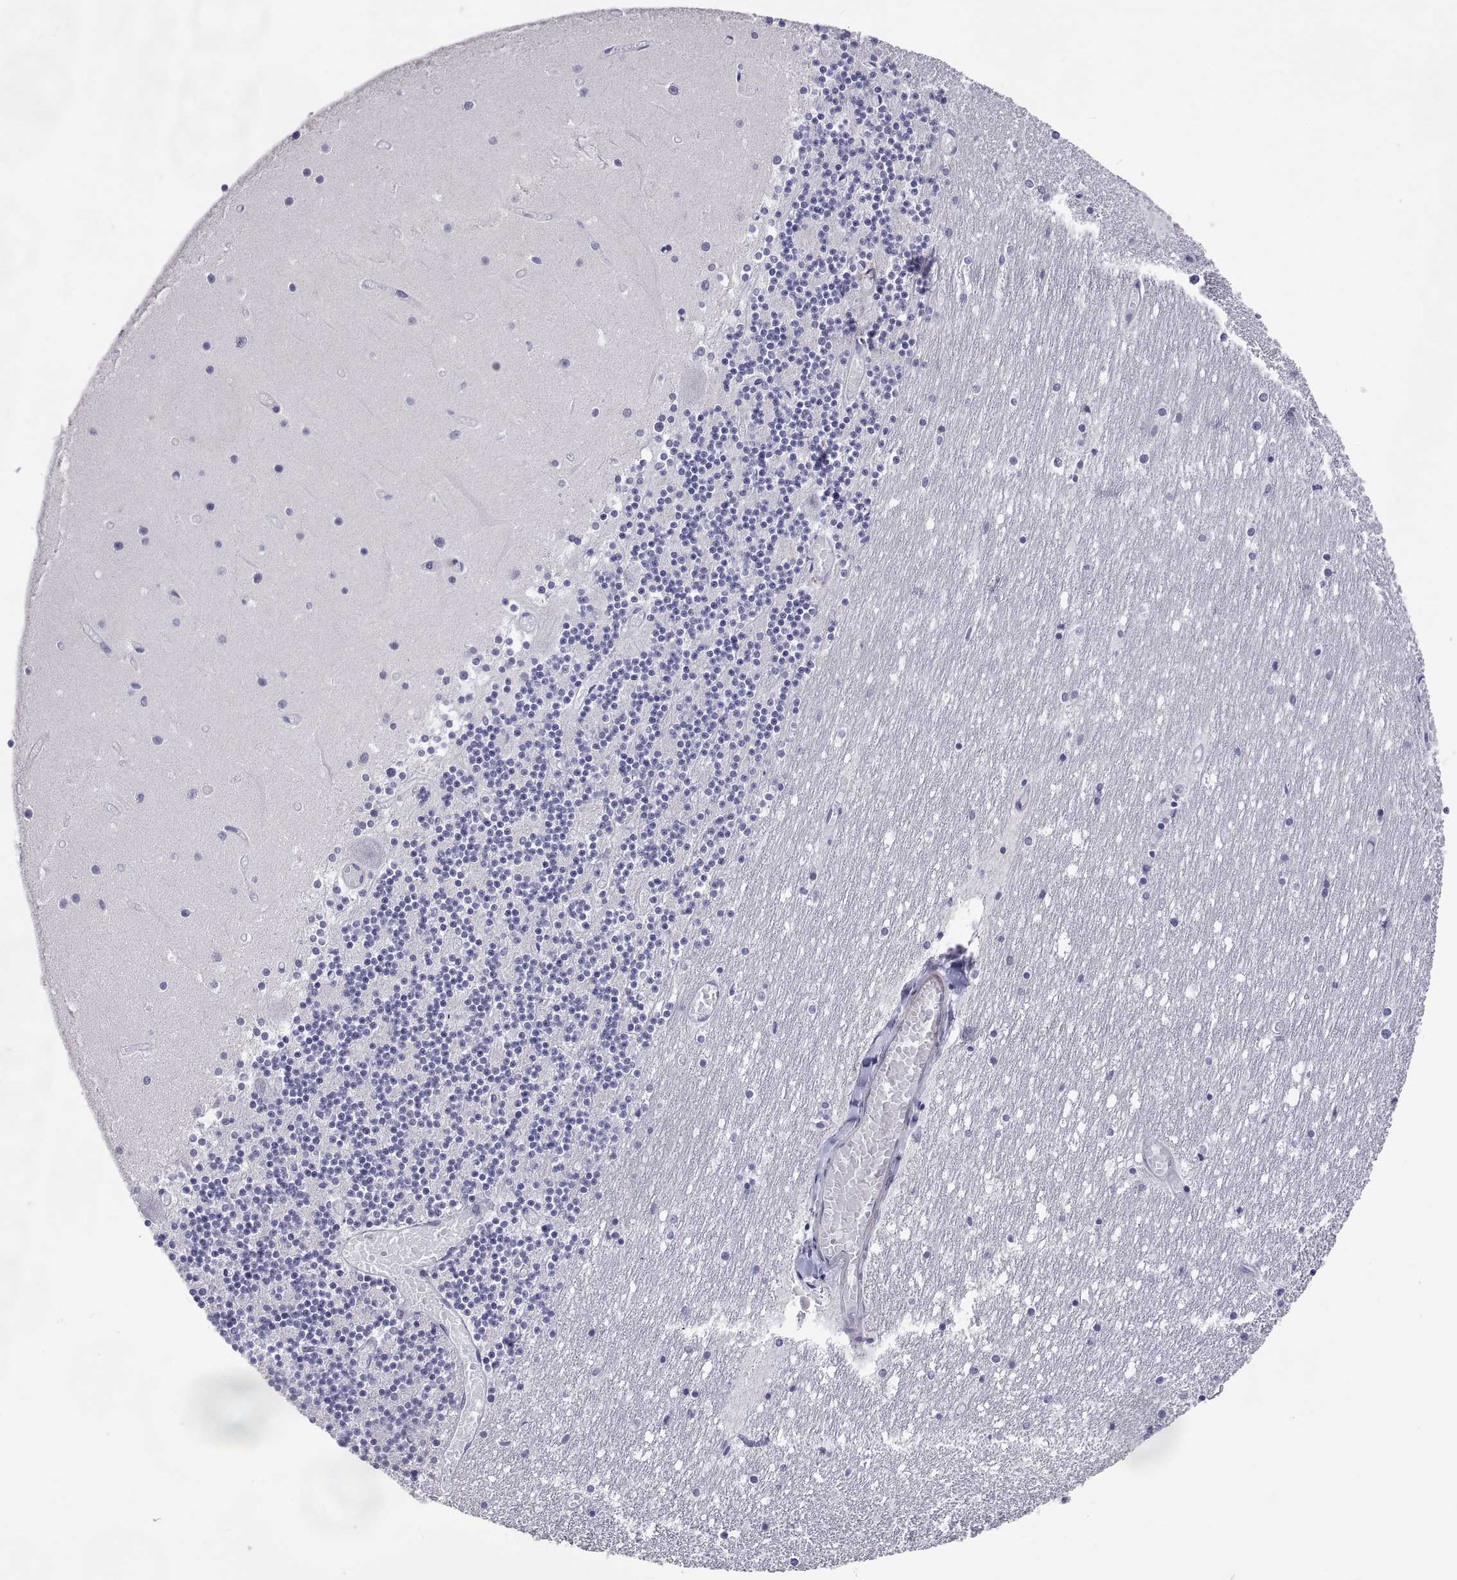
{"staining": {"intensity": "negative", "quantity": "none", "location": "none"}, "tissue": "cerebellum", "cell_type": "Cells in granular layer", "image_type": "normal", "snomed": [{"axis": "morphology", "description": "Normal tissue, NOS"}, {"axis": "topography", "description": "Cerebellum"}], "caption": "A high-resolution micrograph shows immunohistochemistry (IHC) staining of normal cerebellum, which displays no significant positivity in cells in granular layer.", "gene": "BSPH1", "patient": {"sex": "female", "age": 28}}